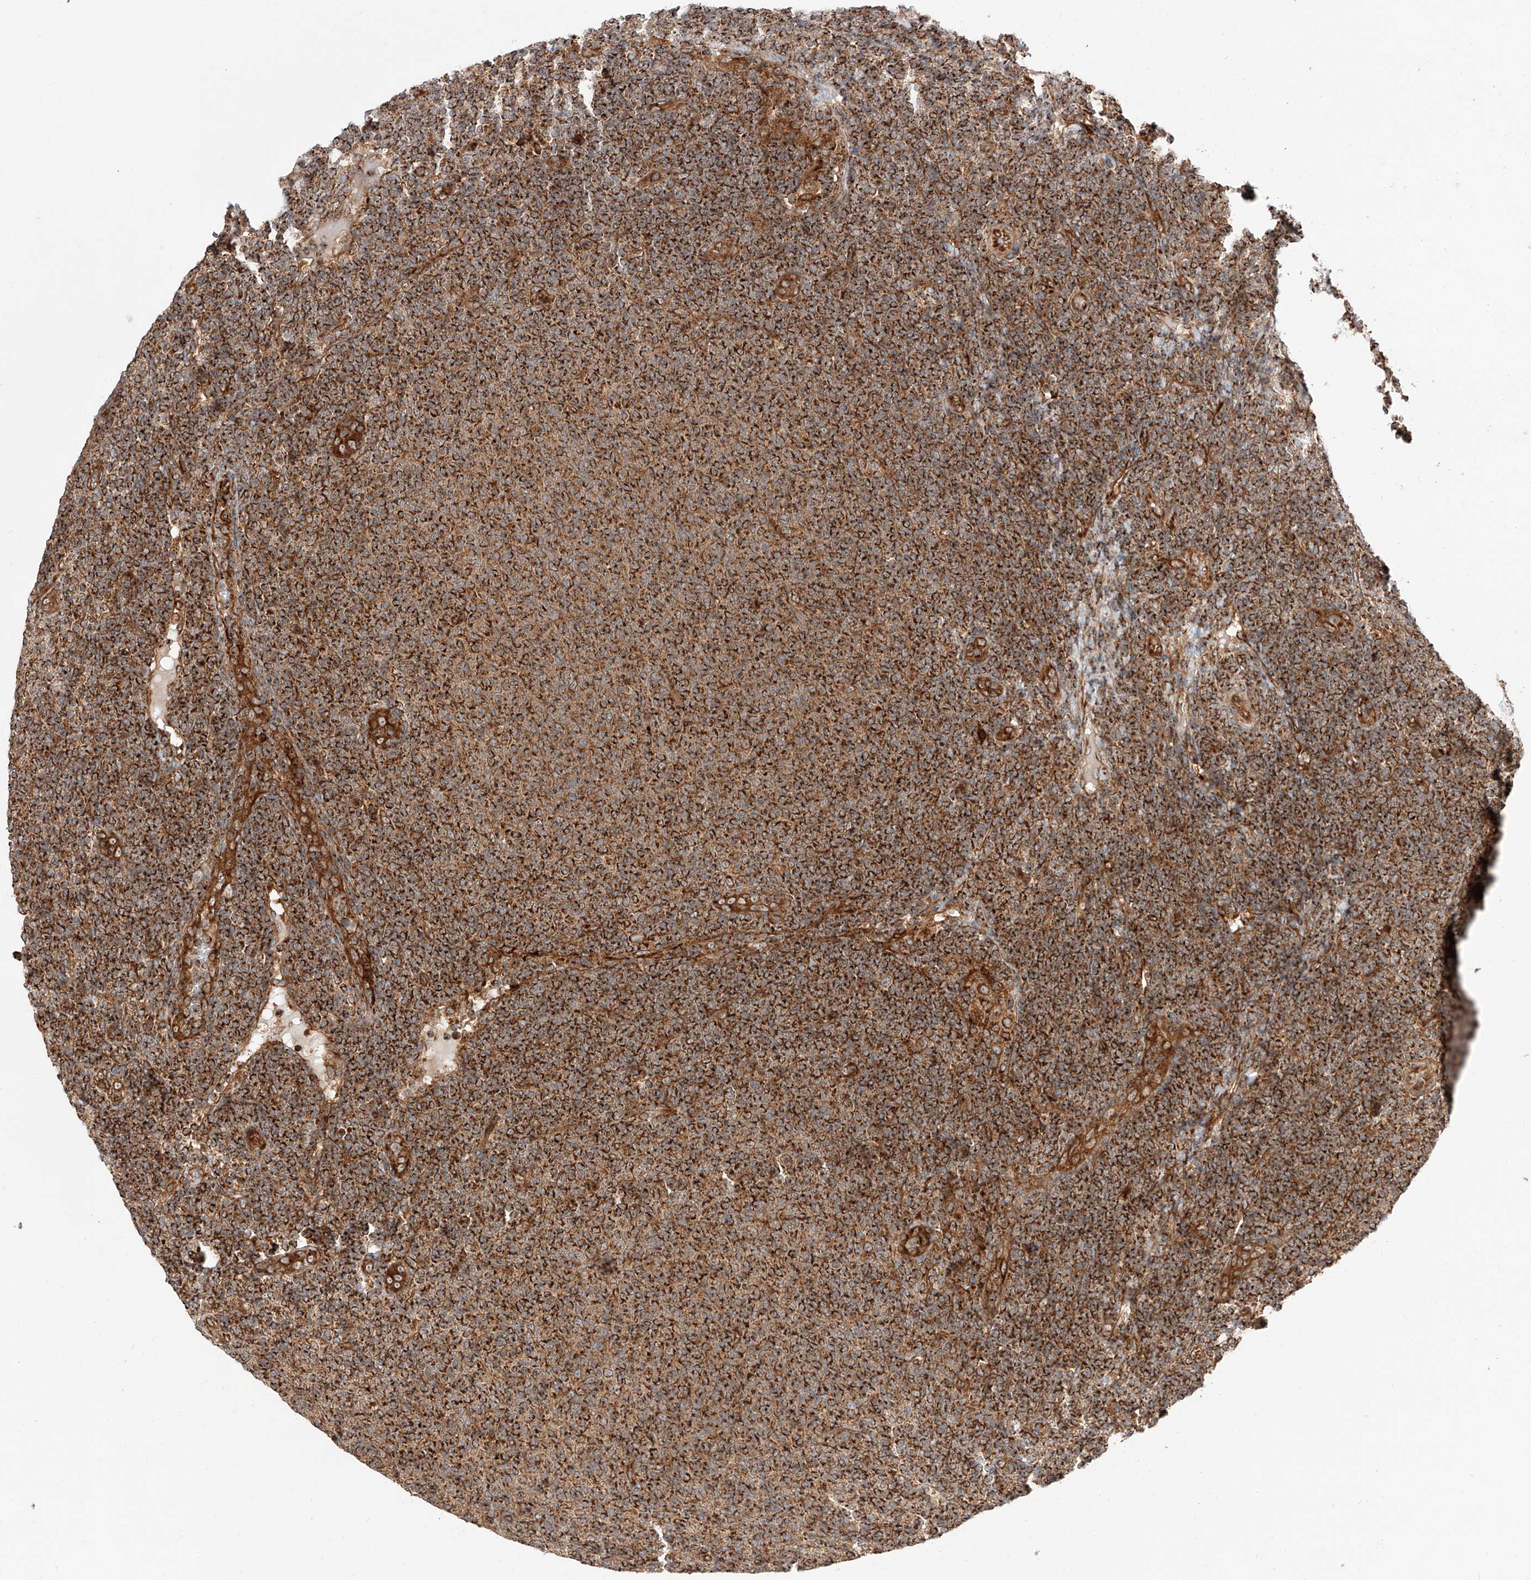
{"staining": {"intensity": "strong", "quantity": ">75%", "location": "cytoplasmic/membranous"}, "tissue": "lymphoma", "cell_type": "Tumor cells", "image_type": "cancer", "snomed": [{"axis": "morphology", "description": "Malignant lymphoma, non-Hodgkin's type, Low grade"}, {"axis": "topography", "description": "Lymph node"}], "caption": "Lymphoma stained for a protein (brown) reveals strong cytoplasmic/membranous positive positivity in about >75% of tumor cells.", "gene": "ISCA2", "patient": {"sex": "male", "age": 66}}